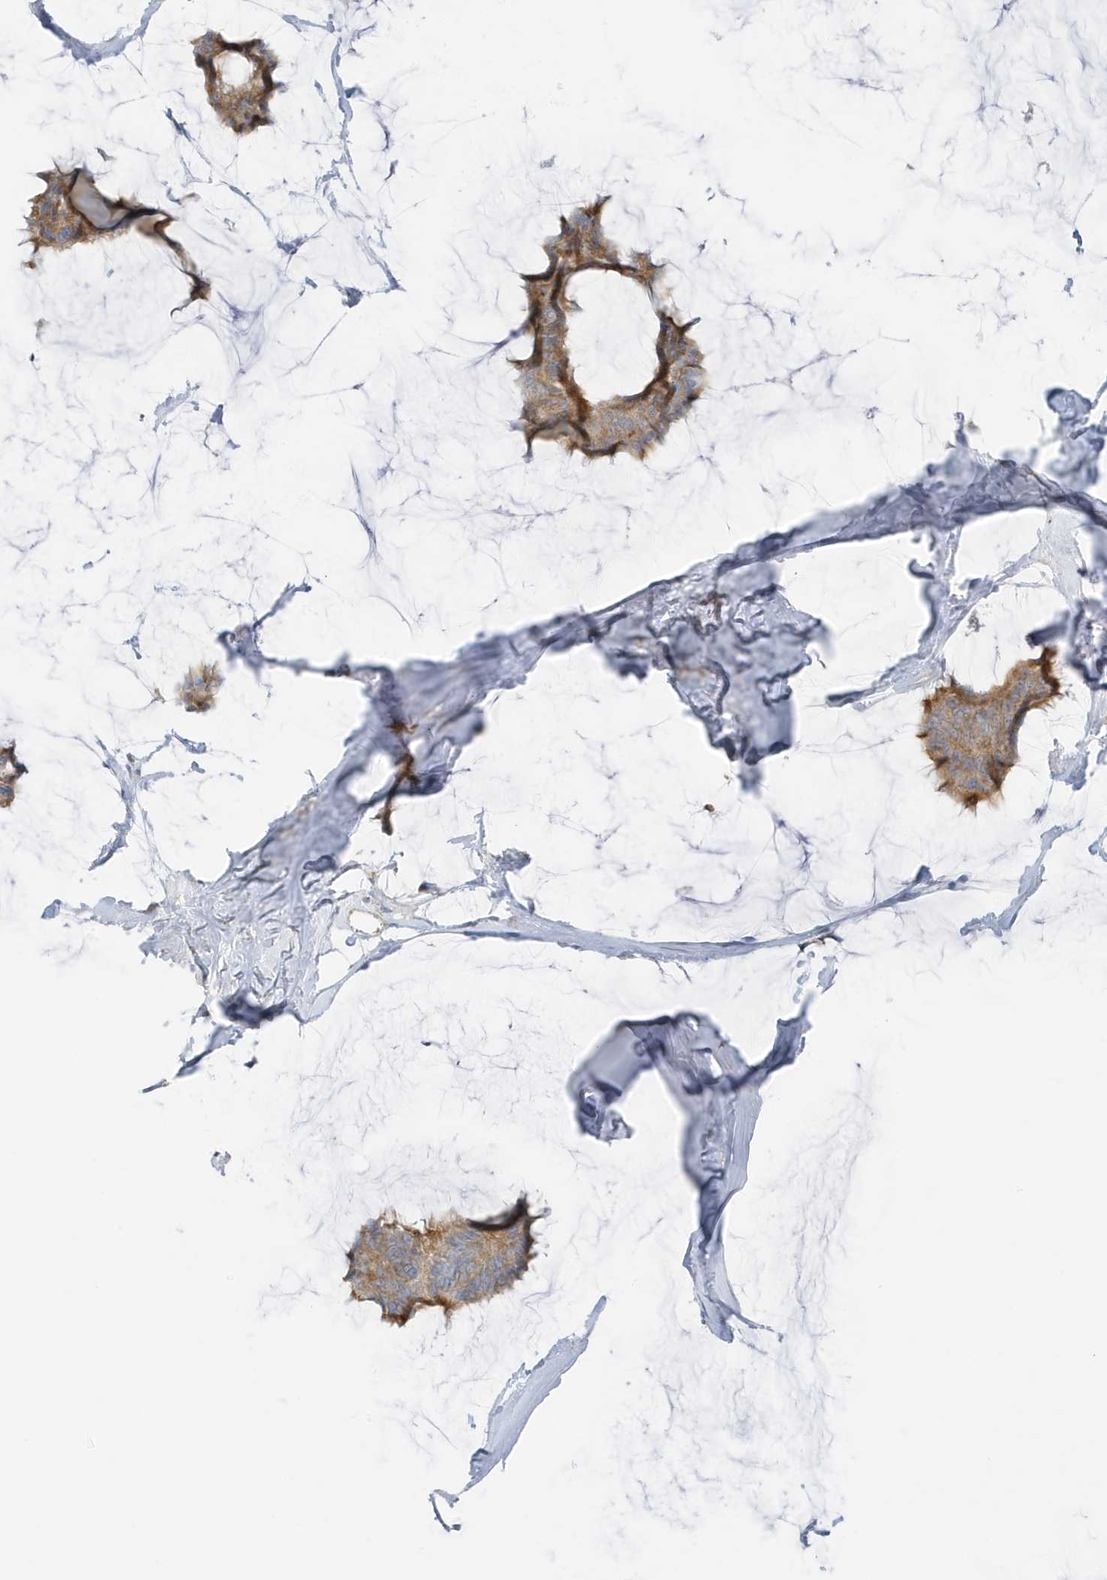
{"staining": {"intensity": "moderate", "quantity": ">75%", "location": "cytoplasmic/membranous"}, "tissue": "breast cancer", "cell_type": "Tumor cells", "image_type": "cancer", "snomed": [{"axis": "morphology", "description": "Duct carcinoma"}, {"axis": "topography", "description": "Breast"}], "caption": "Human breast cancer (intraductal carcinoma) stained with a protein marker demonstrates moderate staining in tumor cells.", "gene": "GOLGA4", "patient": {"sex": "female", "age": 93}}